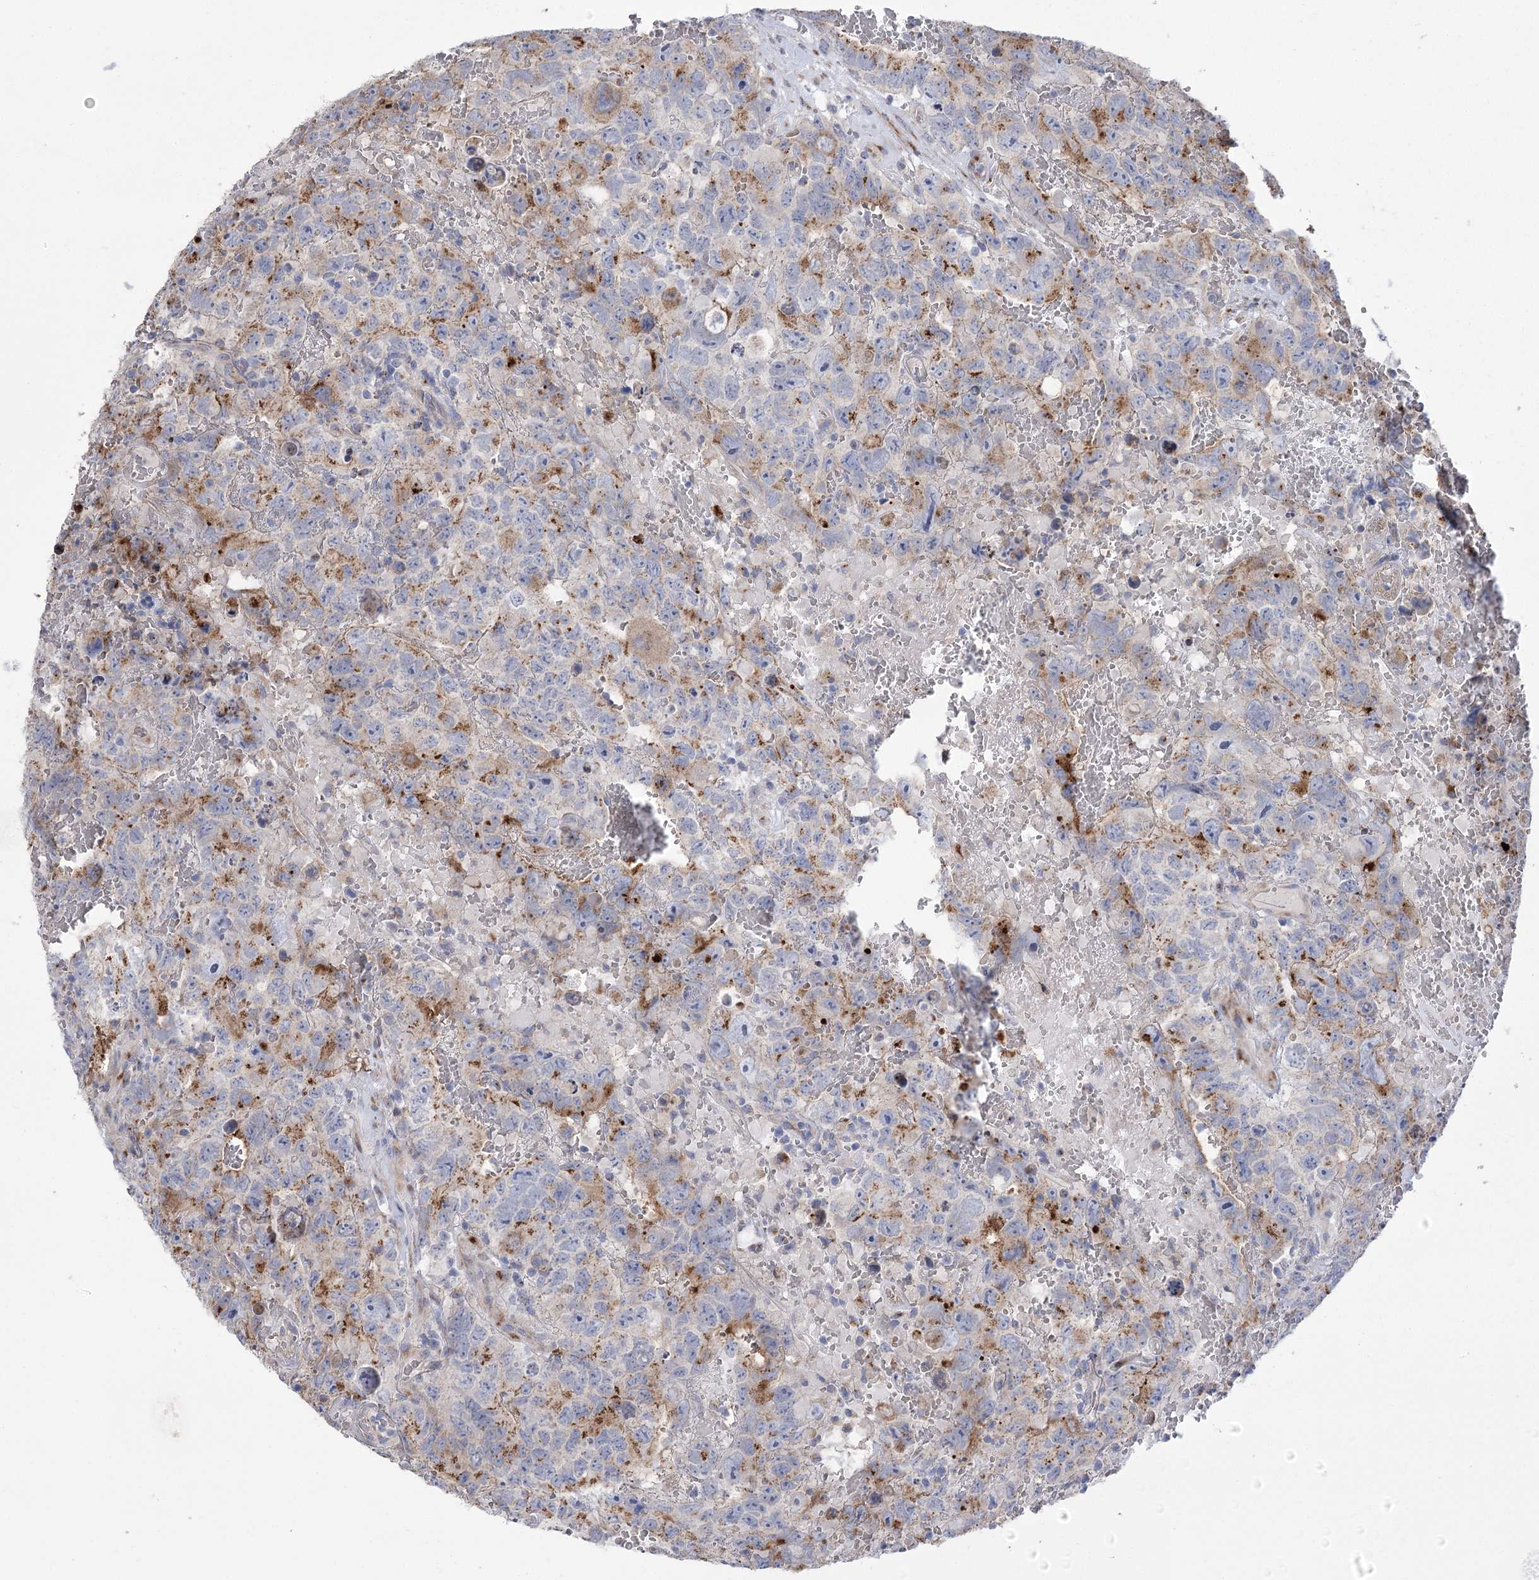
{"staining": {"intensity": "moderate", "quantity": "<25%", "location": "cytoplasmic/membranous"}, "tissue": "testis cancer", "cell_type": "Tumor cells", "image_type": "cancer", "snomed": [{"axis": "morphology", "description": "Carcinoma, Embryonal, NOS"}, {"axis": "topography", "description": "Testis"}], "caption": "Testis embryonal carcinoma stained with a brown dye exhibits moderate cytoplasmic/membranous positive expression in approximately <25% of tumor cells.", "gene": "NME7", "patient": {"sex": "male", "age": 45}}